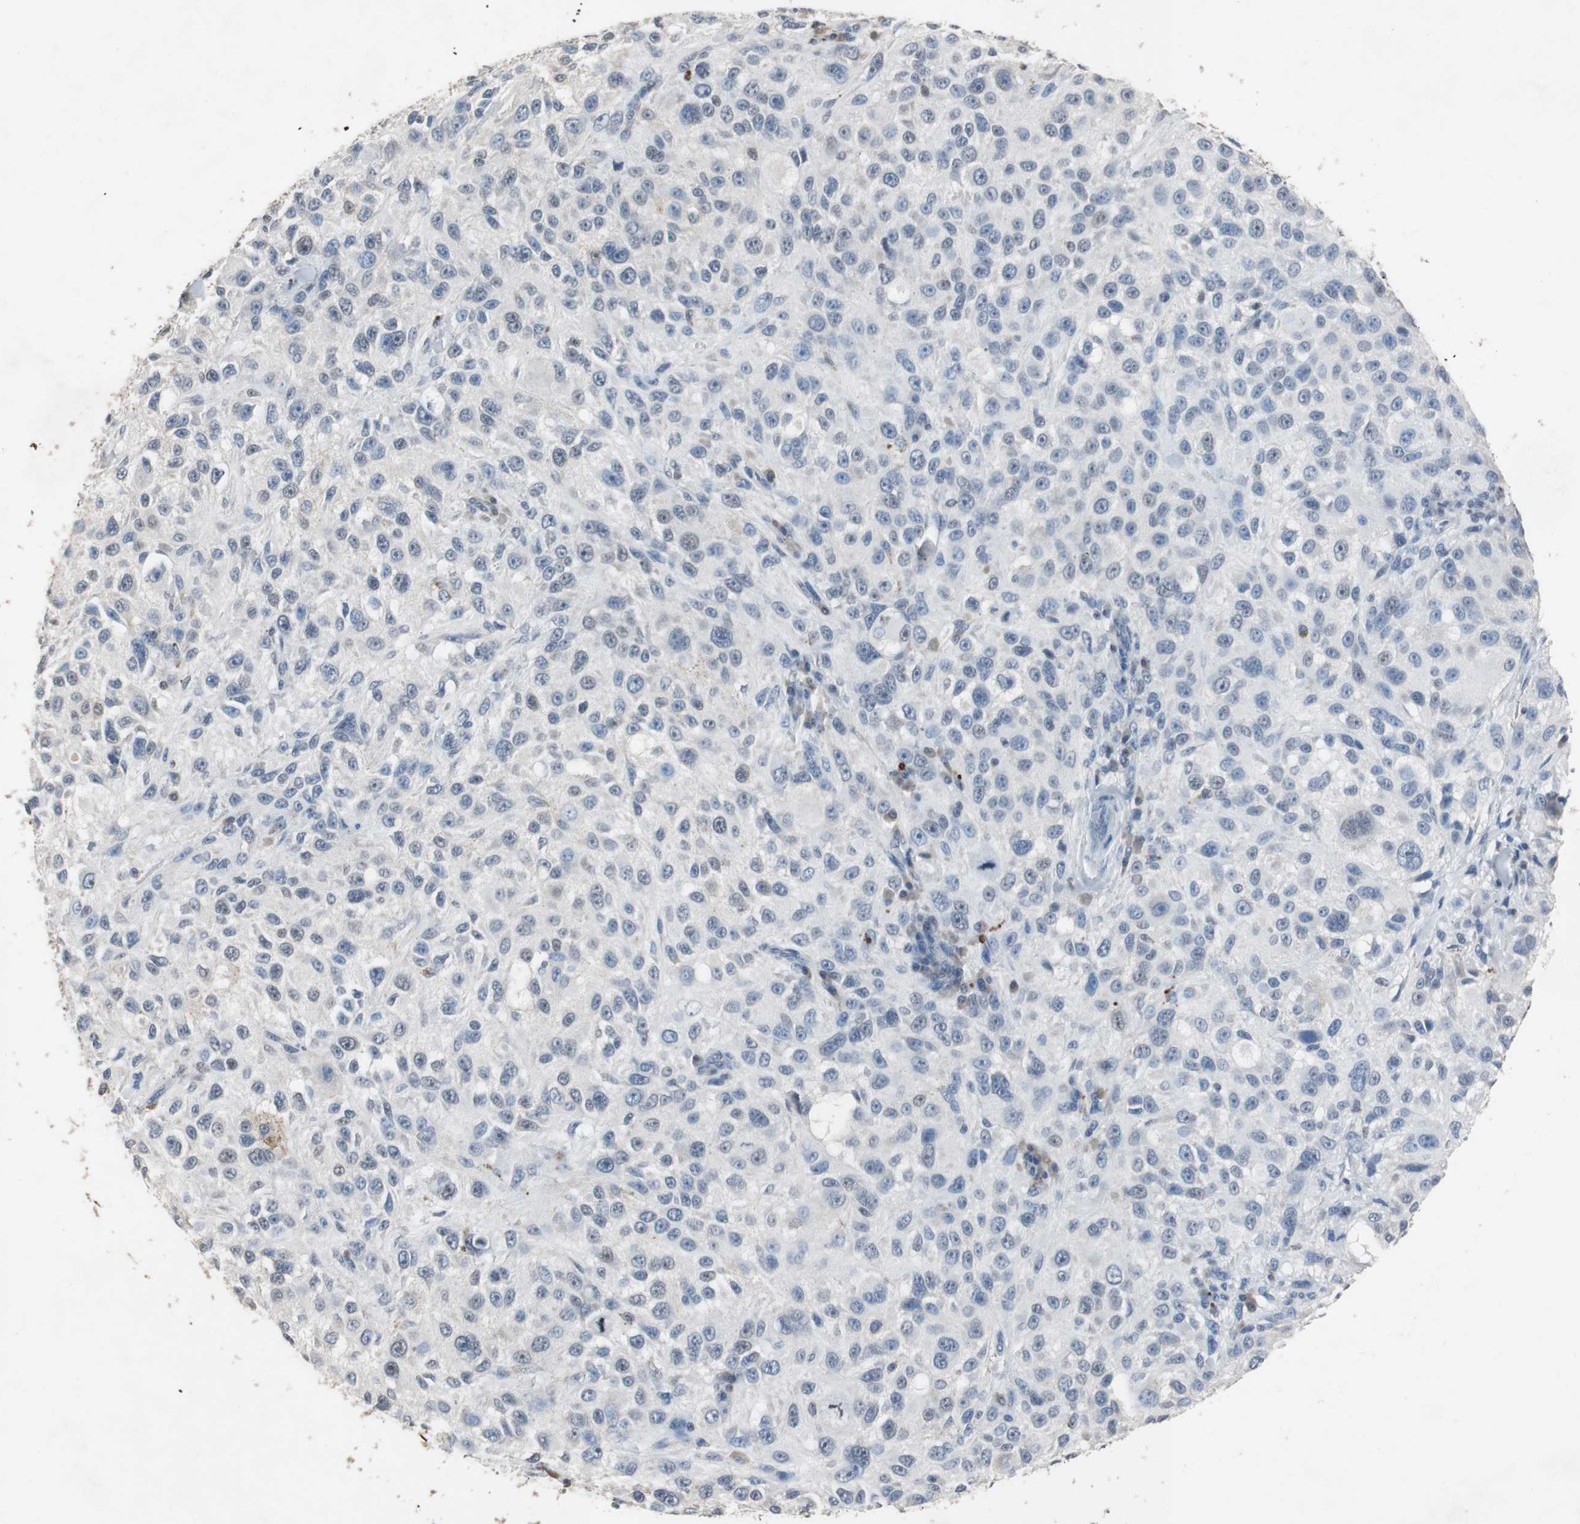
{"staining": {"intensity": "weak", "quantity": "<25%", "location": "nuclear"}, "tissue": "melanoma", "cell_type": "Tumor cells", "image_type": "cancer", "snomed": [{"axis": "morphology", "description": "Necrosis, NOS"}, {"axis": "morphology", "description": "Malignant melanoma, NOS"}, {"axis": "topography", "description": "Skin"}], "caption": "Immunohistochemistry (IHC) of human malignant melanoma displays no expression in tumor cells. The staining was performed using DAB to visualize the protein expression in brown, while the nuclei were stained in blue with hematoxylin (Magnification: 20x).", "gene": "ADNP2", "patient": {"sex": "female", "age": 87}}